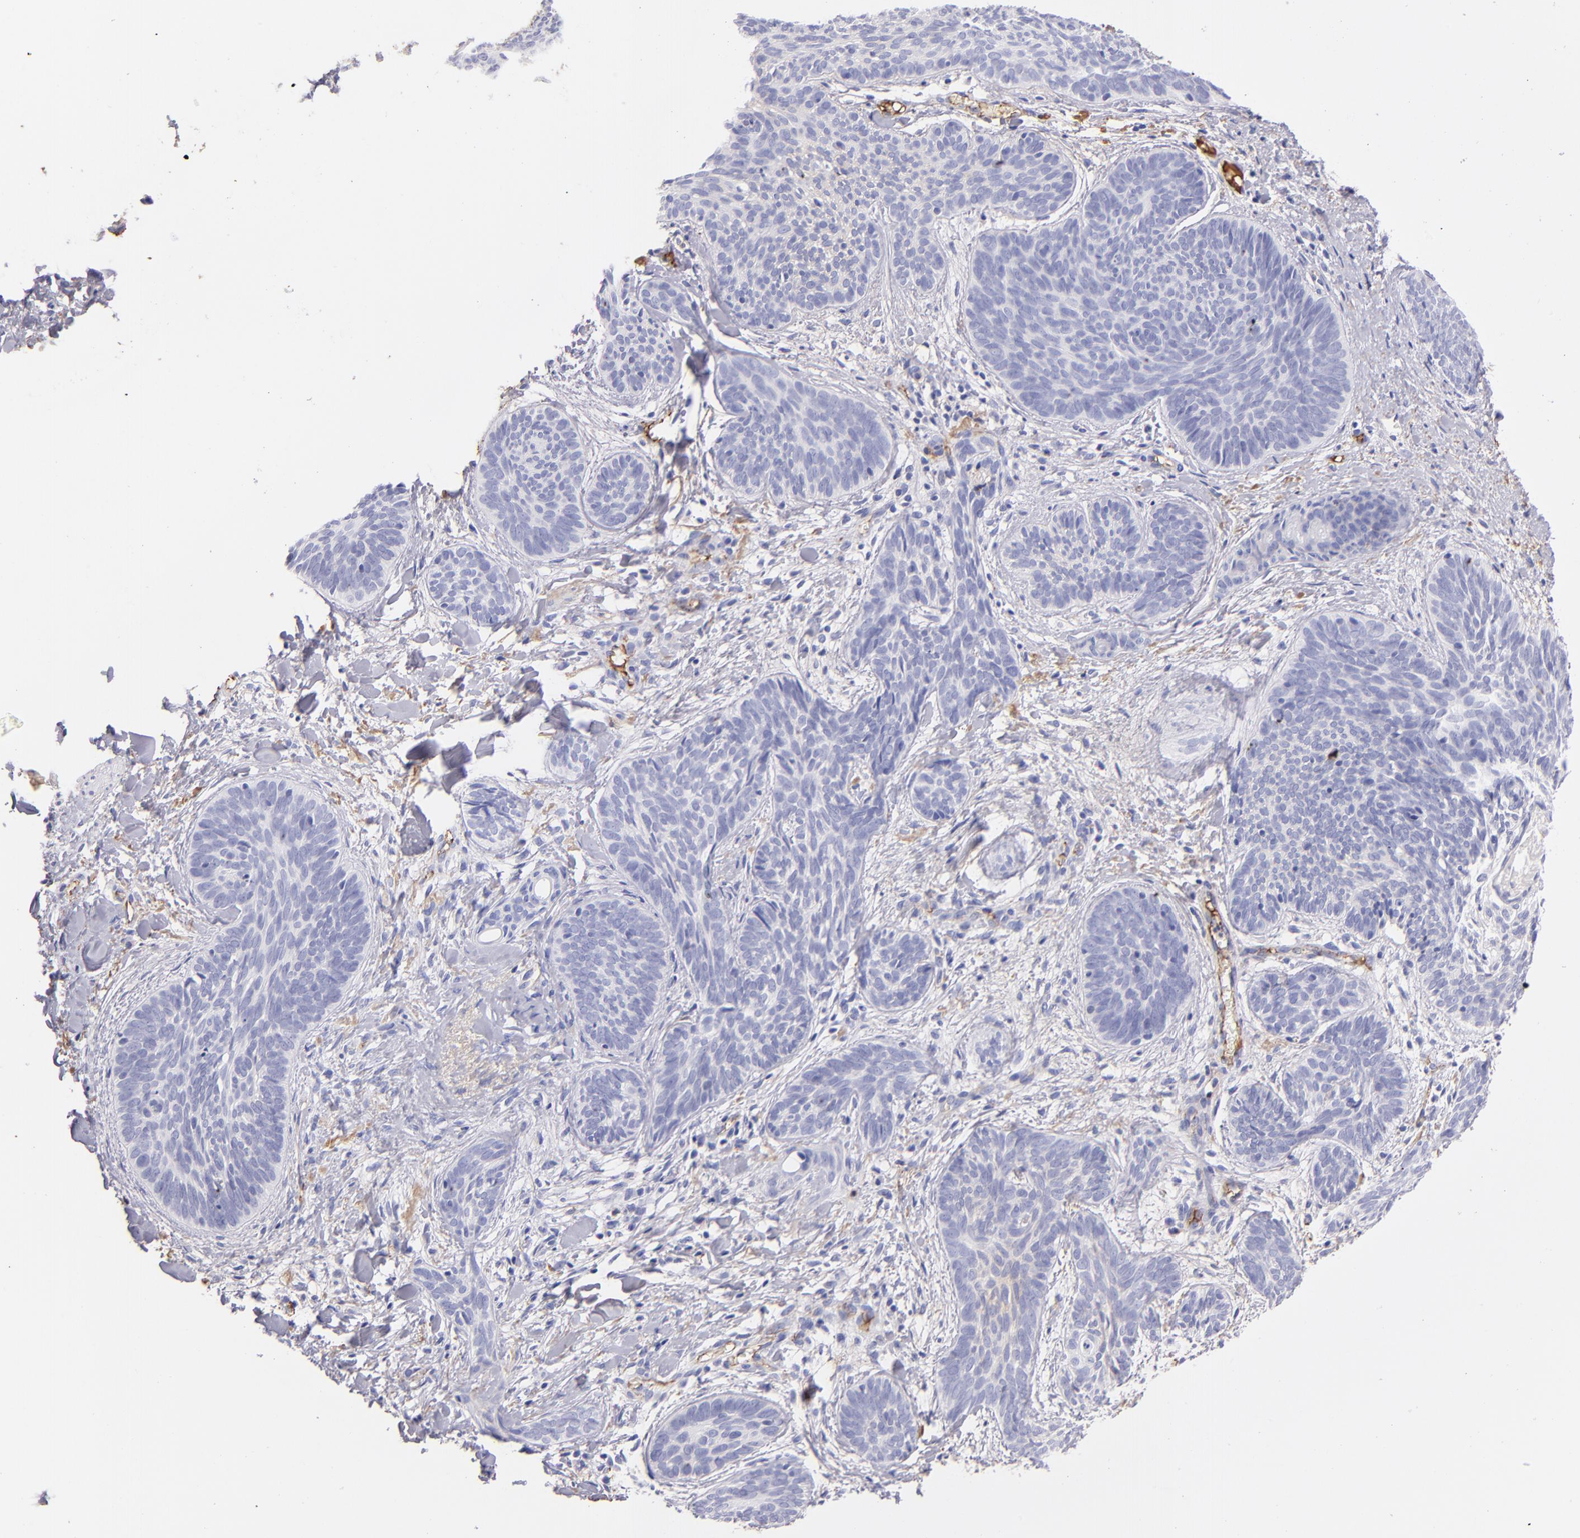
{"staining": {"intensity": "negative", "quantity": "none", "location": "none"}, "tissue": "skin cancer", "cell_type": "Tumor cells", "image_type": "cancer", "snomed": [{"axis": "morphology", "description": "Basal cell carcinoma"}, {"axis": "topography", "description": "Skin"}], "caption": "Image shows no protein staining in tumor cells of skin cancer tissue.", "gene": "FGB", "patient": {"sex": "female", "age": 81}}